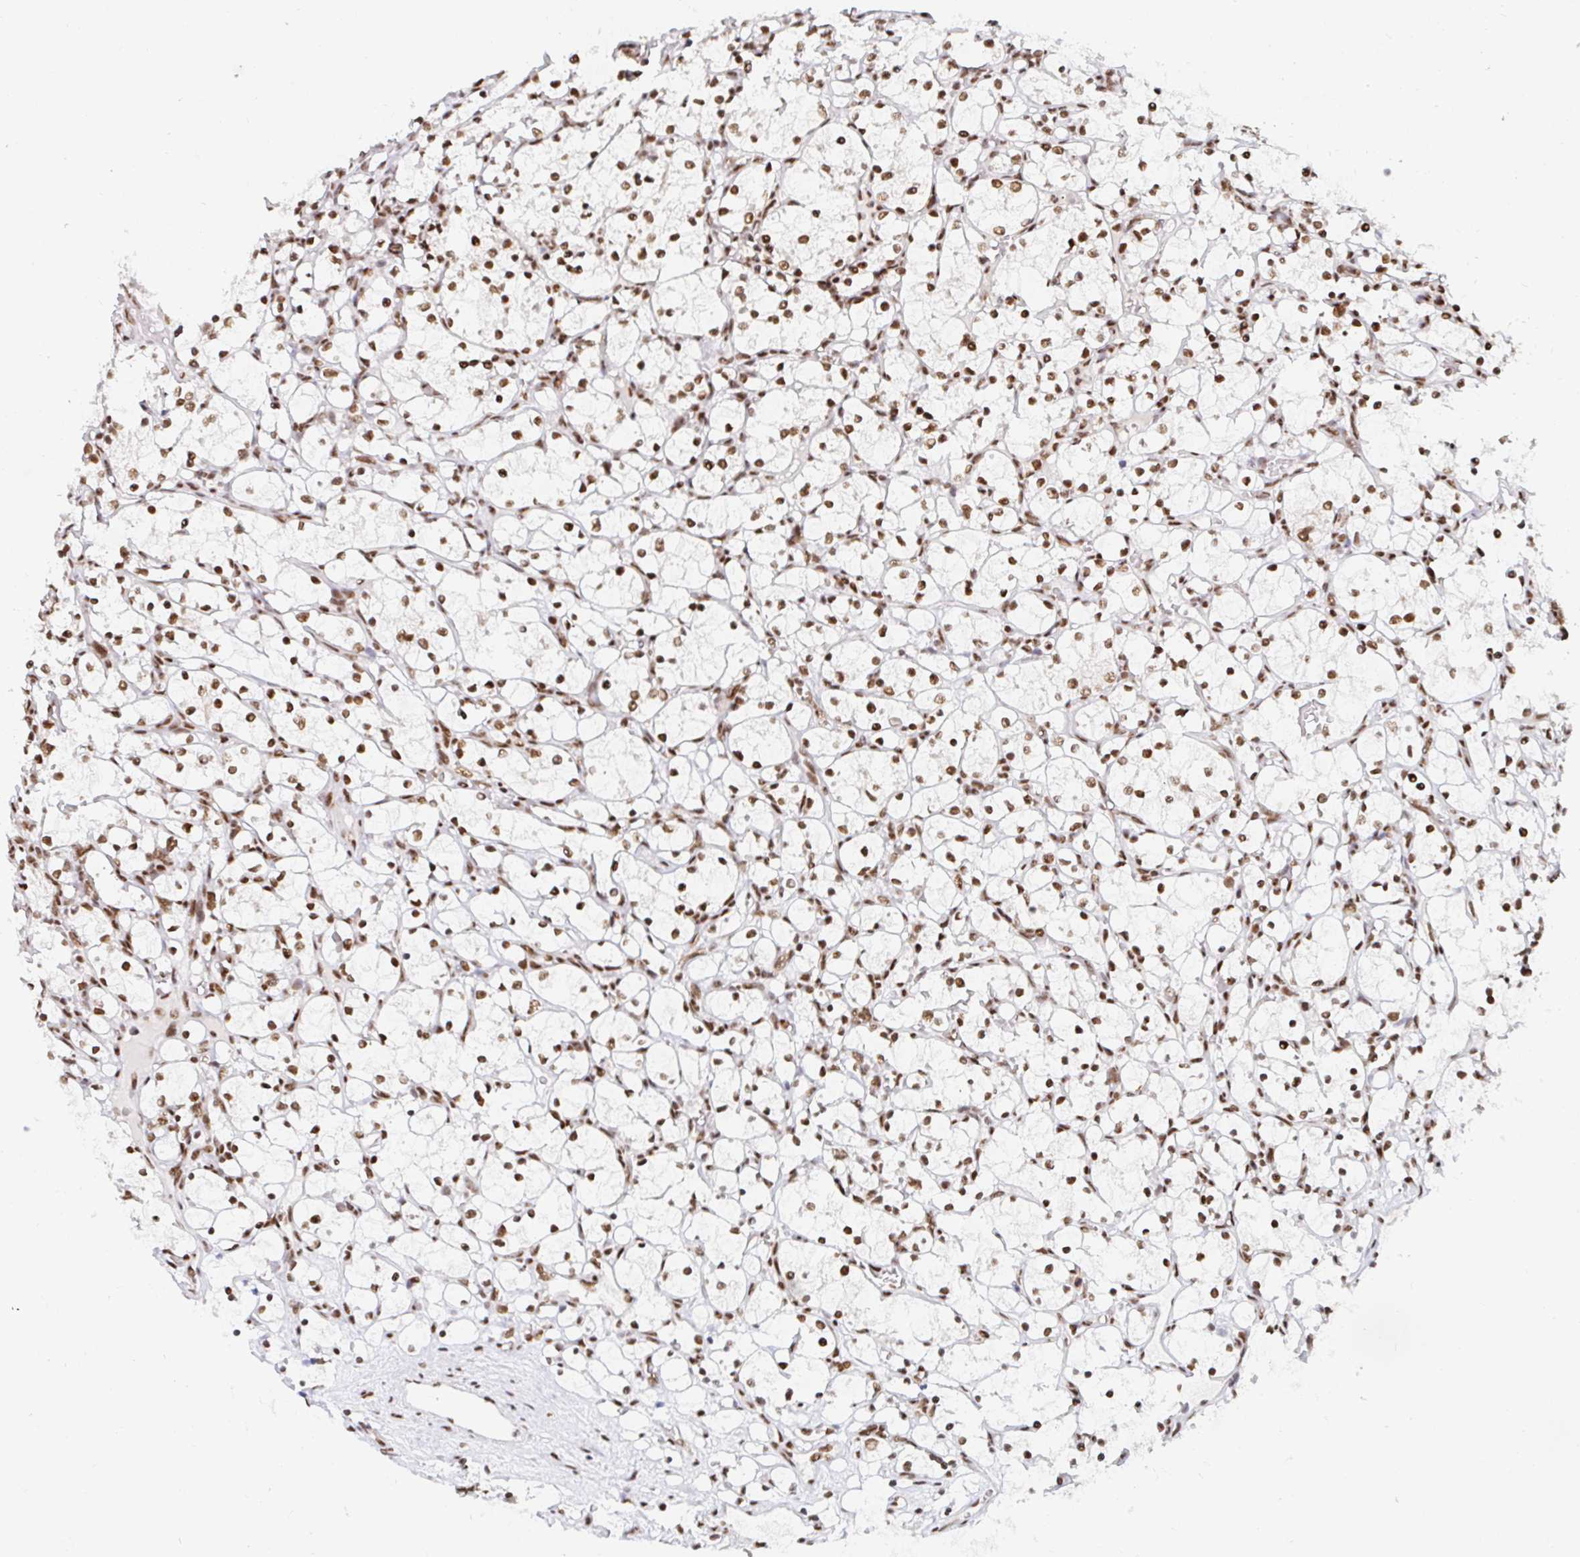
{"staining": {"intensity": "moderate", "quantity": ">75%", "location": "nuclear"}, "tissue": "renal cancer", "cell_type": "Tumor cells", "image_type": "cancer", "snomed": [{"axis": "morphology", "description": "Adenocarcinoma, NOS"}, {"axis": "topography", "description": "Kidney"}], "caption": "IHC micrograph of human renal cancer stained for a protein (brown), which displays medium levels of moderate nuclear positivity in approximately >75% of tumor cells.", "gene": "RBMX", "patient": {"sex": "female", "age": 69}}